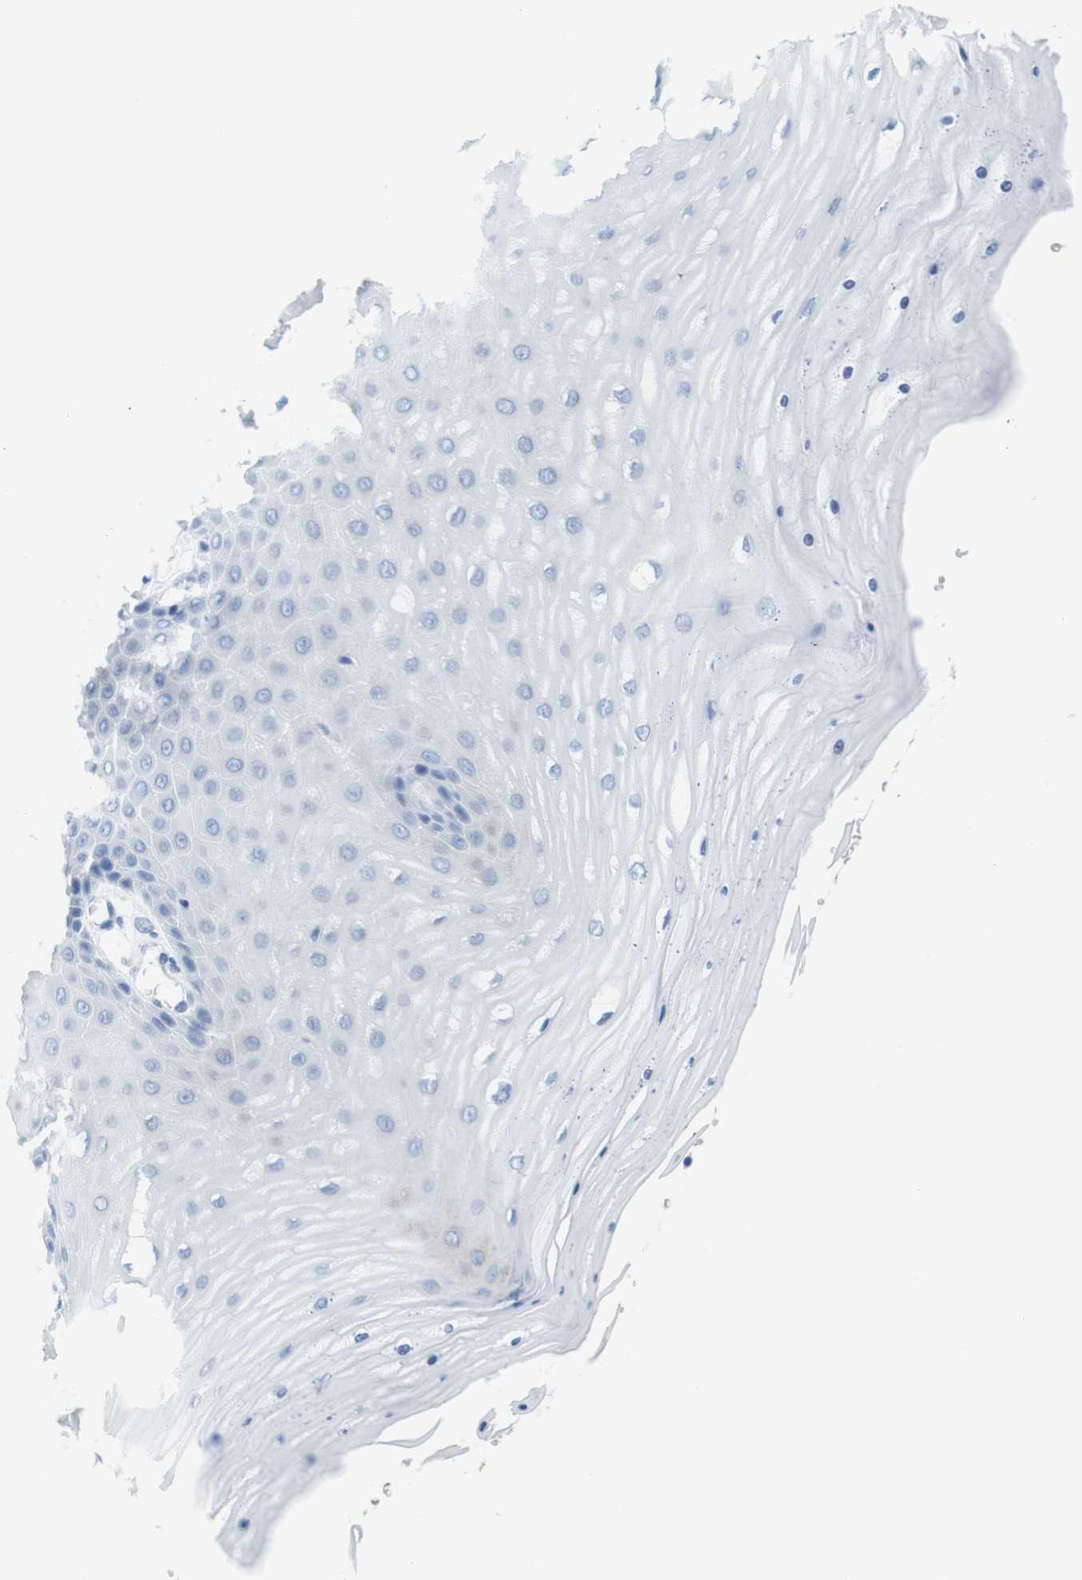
{"staining": {"intensity": "negative", "quantity": "none", "location": "none"}, "tissue": "cervix", "cell_type": "Glandular cells", "image_type": "normal", "snomed": [{"axis": "morphology", "description": "Normal tissue, NOS"}, {"axis": "topography", "description": "Cervix"}], "caption": "IHC photomicrograph of normal cervix: human cervix stained with DAB shows no significant protein positivity in glandular cells.", "gene": "CYP2C9", "patient": {"sex": "female", "age": 55}}